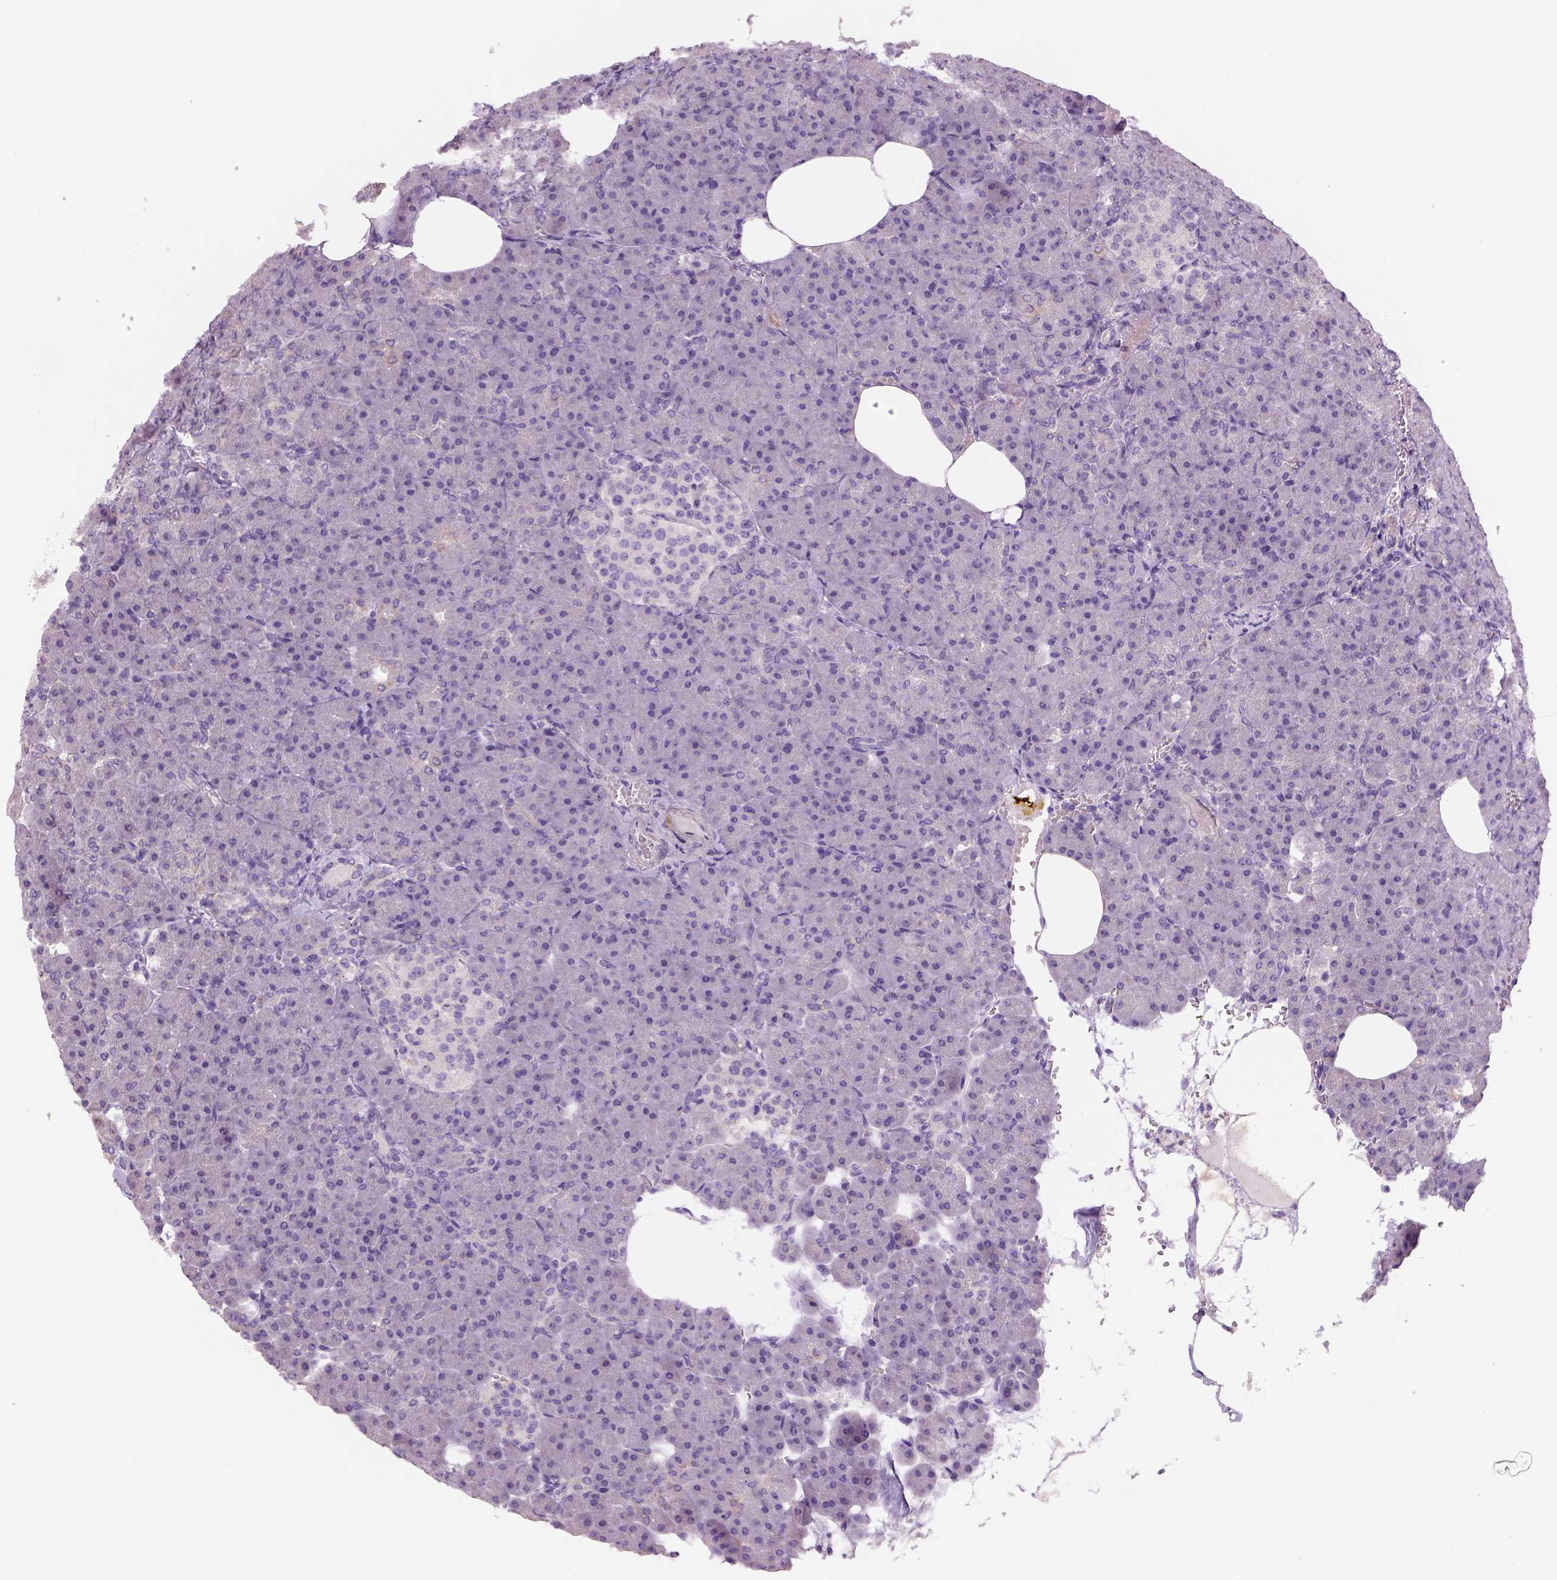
{"staining": {"intensity": "negative", "quantity": "none", "location": "none"}, "tissue": "pancreas", "cell_type": "Exocrine glandular cells", "image_type": "normal", "snomed": [{"axis": "morphology", "description": "Normal tissue, NOS"}, {"axis": "topography", "description": "Pancreas"}], "caption": "Exocrine glandular cells show no significant protein staining in unremarkable pancreas. (Brightfield microscopy of DAB (3,3'-diaminobenzidine) IHC at high magnification).", "gene": "NUDT6", "patient": {"sex": "female", "age": 74}}